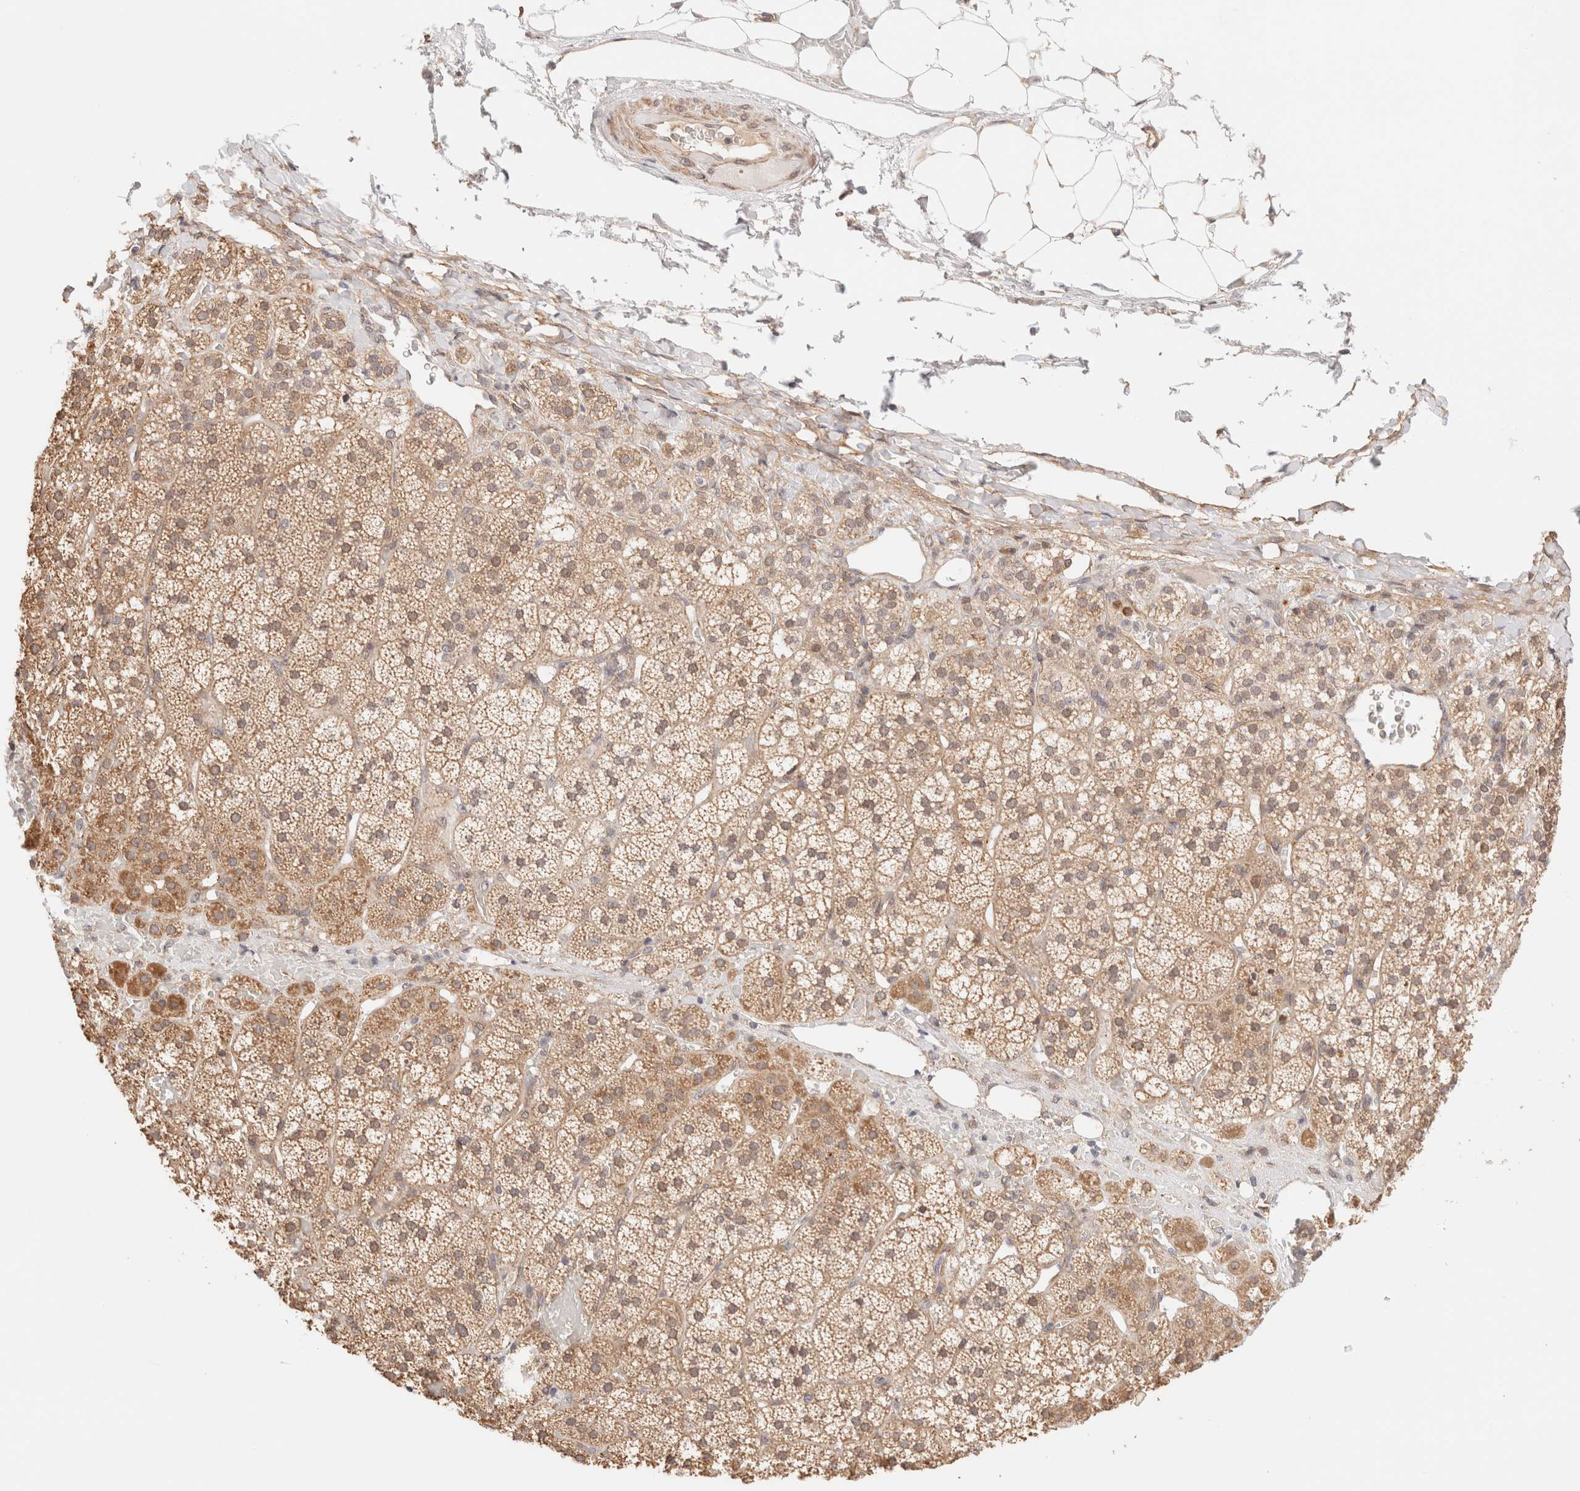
{"staining": {"intensity": "moderate", "quantity": ">75%", "location": "cytoplasmic/membranous,nuclear"}, "tissue": "adrenal gland", "cell_type": "Glandular cells", "image_type": "normal", "snomed": [{"axis": "morphology", "description": "Normal tissue, NOS"}, {"axis": "topography", "description": "Adrenal gland"}], "caption": "Immunohistochemistry (DAB) staining of normal adrenal gland shows moderate cytoplasmic/membranous,nuclear protein positivity in approximately >75% of glandular cells. Immunohistochemistry stains the protein in brown and the nuclei are stained blue.", "gene": "BRPF3", "patient": {"sex": "female", "age": 44}}